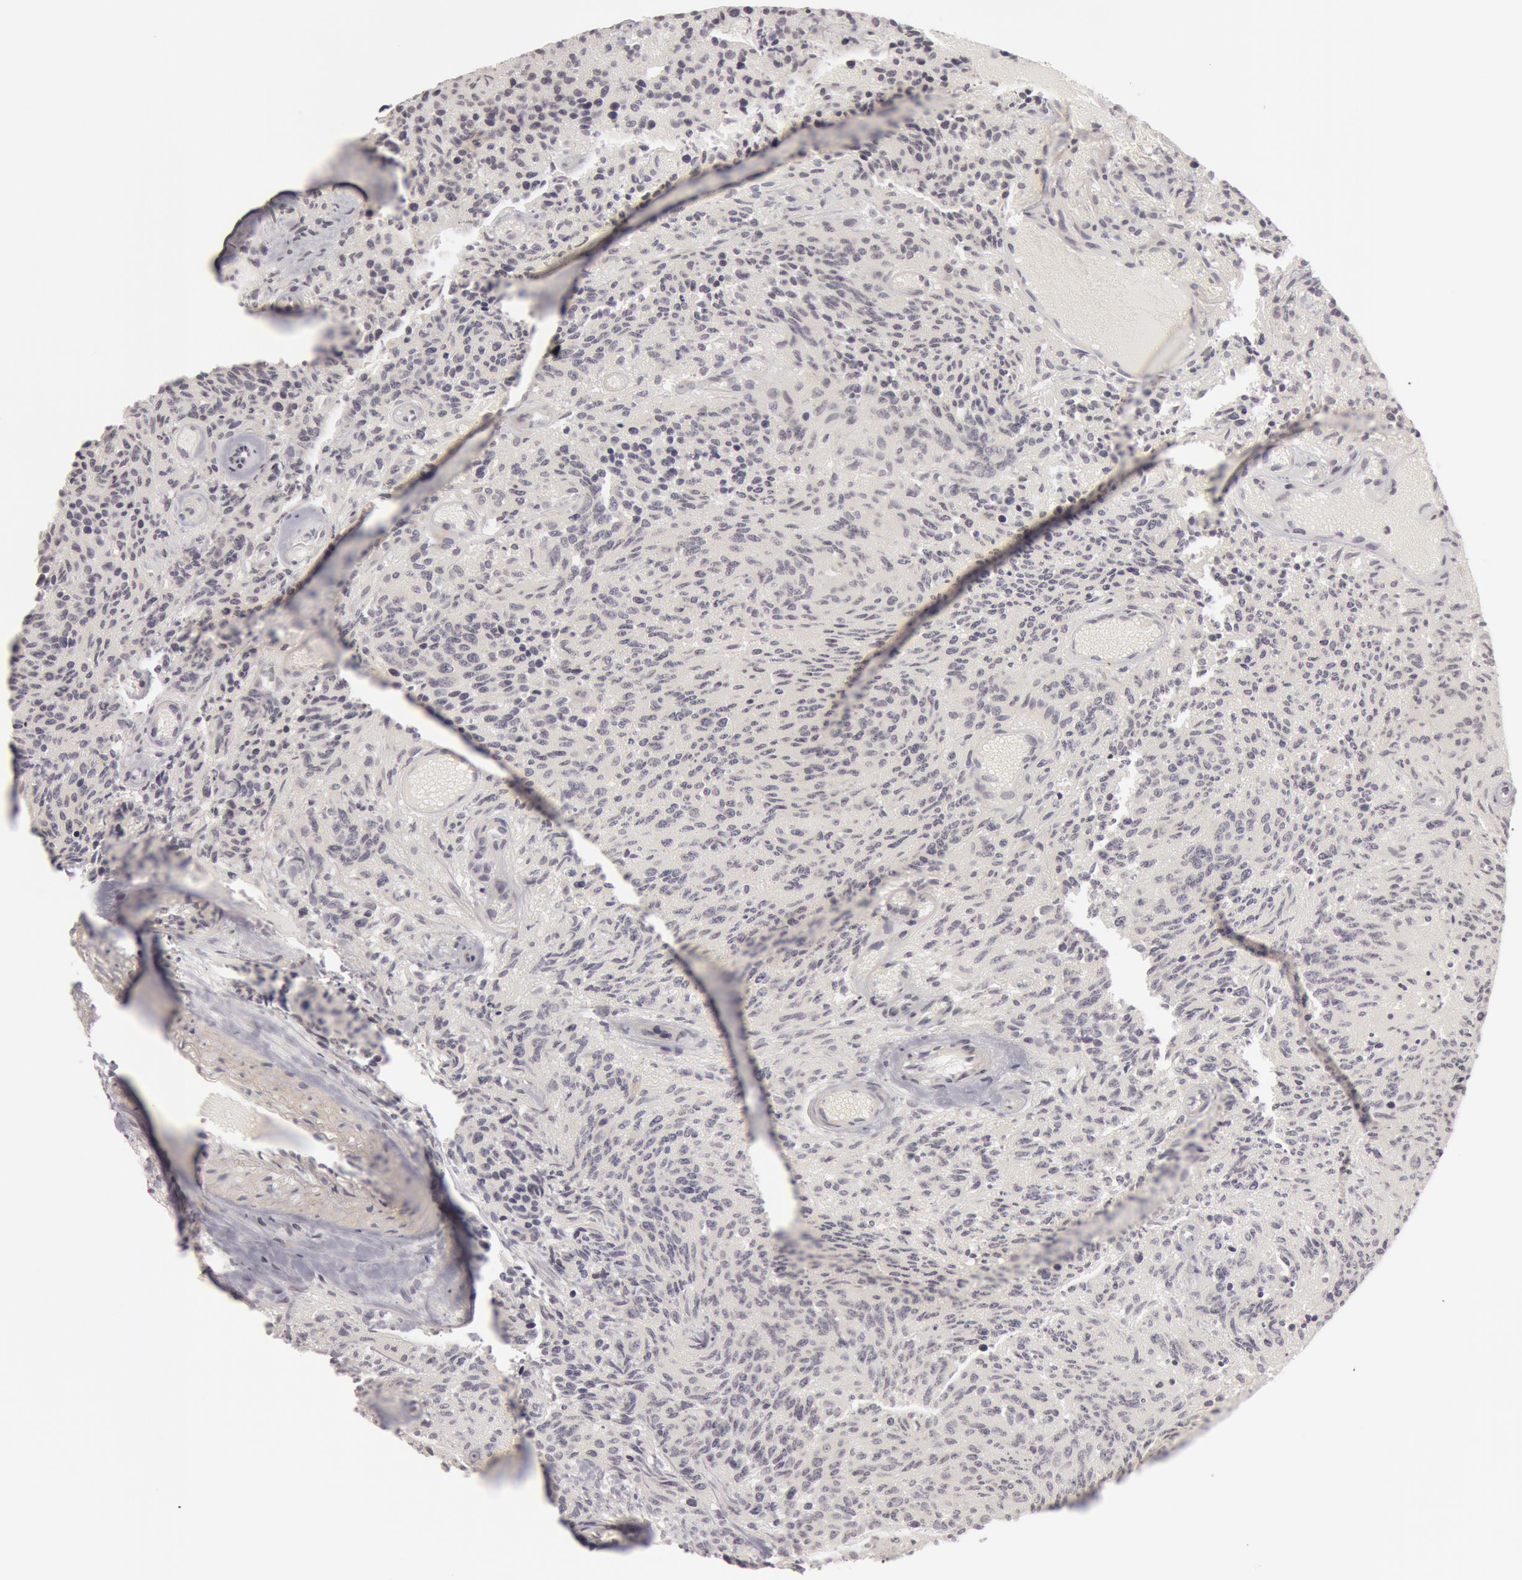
{"staining": {"intensity": "negative", "quantity": "none", "location": "none"}, "tissue": "glioma", "cell_type": "Tumor cells", "image_type": "cancer", "snomed": [{"axis": "morphology", "description": "Glioma, malignant, High grade"}, {"axis": "topography", "description": "Brain"}], "caption": "Immunohistochemistry of human glioma exhibits no positivity in tumor cells. (Stains: DAB (3,3'-diaminobenzidine) immunohistochemistry (IHC) with hematoxylin counter stain, Microscopy: brightfield microscopy at high magnification).", "gene": "OASL", "patient": {"sex": "male", "age": 36}}